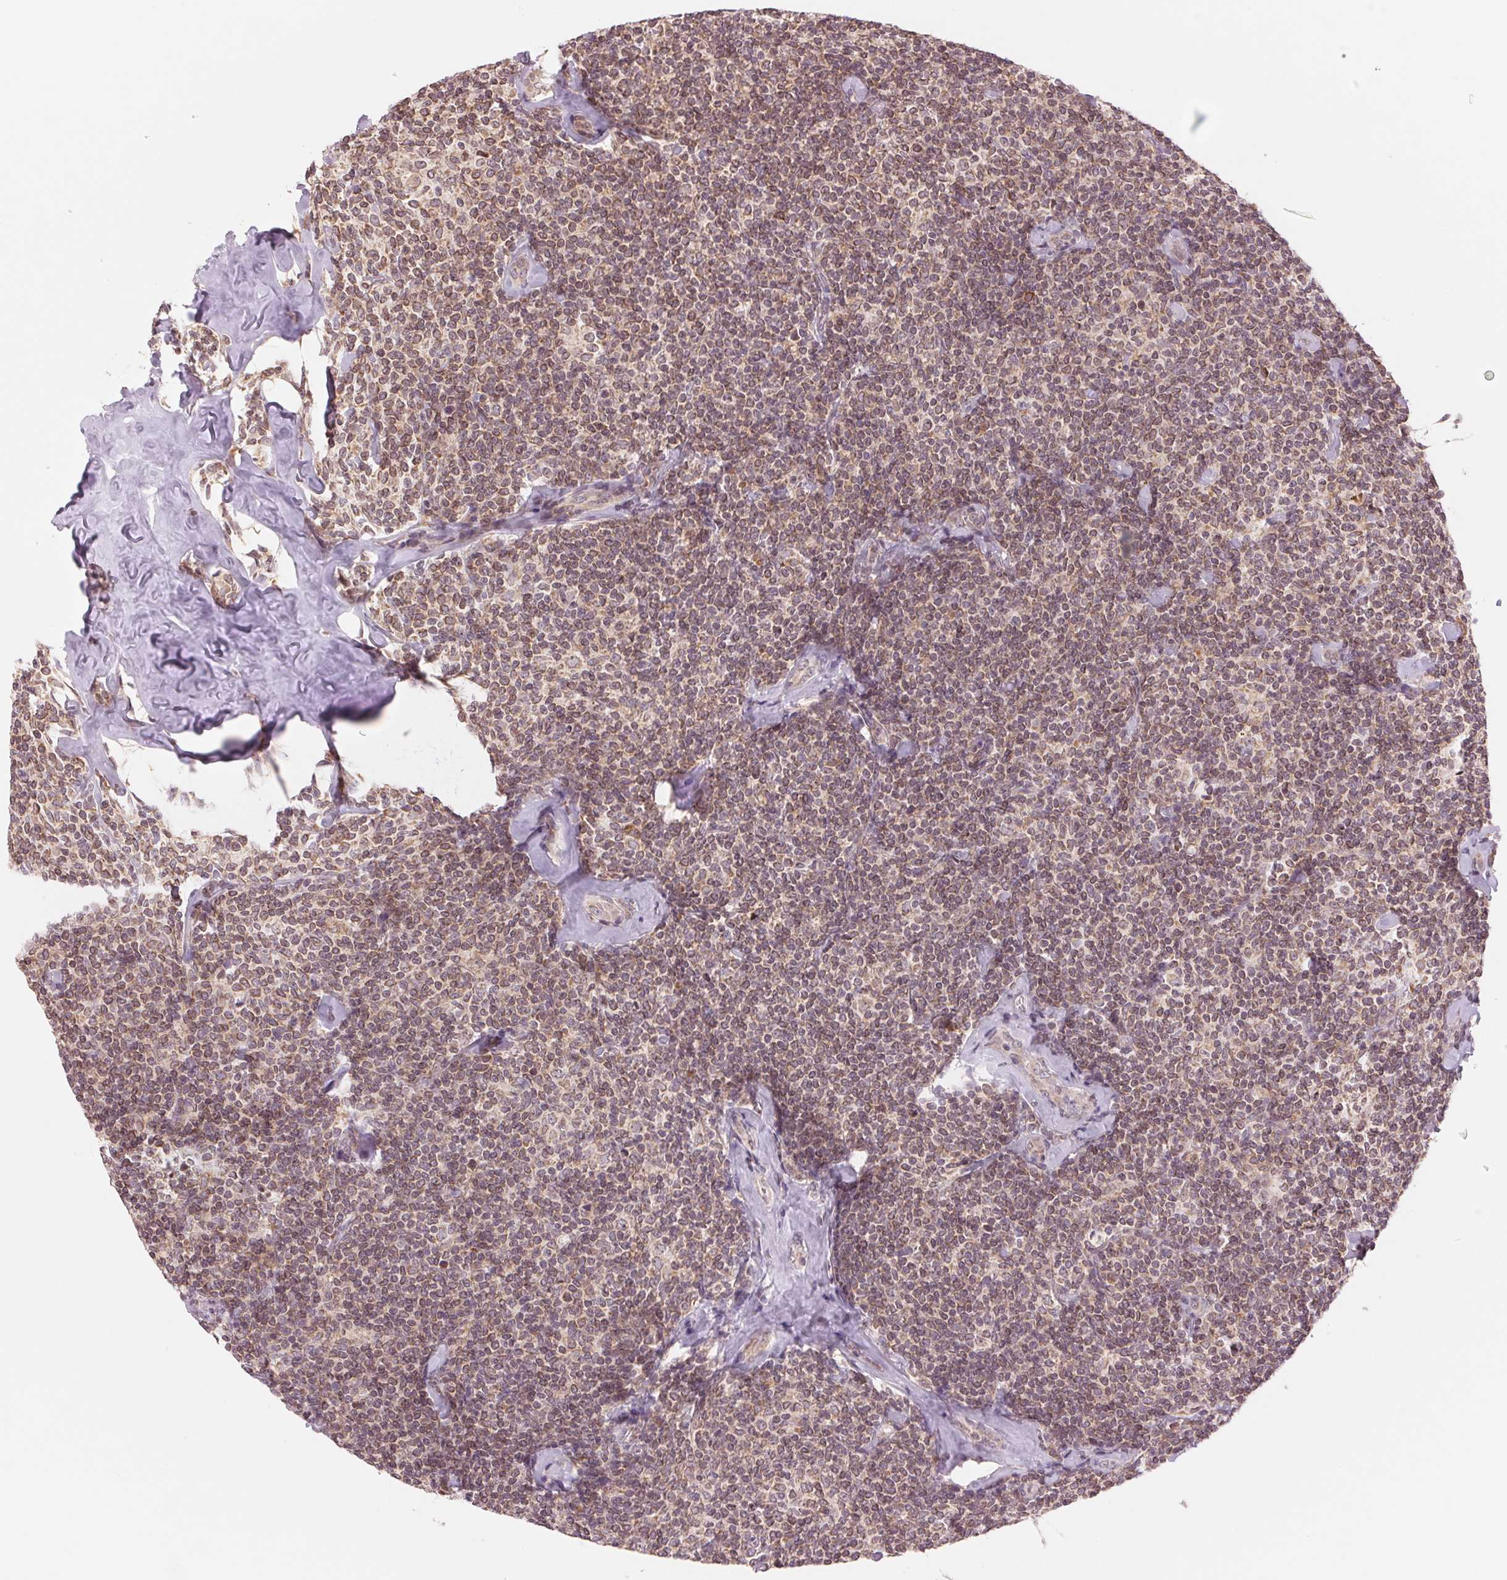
{"staining": {"intensity": "weak", "quantity": ">75%", "location": "nuclear"}, "tissue": "lymphoma", "cell_type": "Tumor cells", "image_type": "cancer", "snomed": [{"axis": "morphology", "description": "Malignant lymphoma, non-Hodgkin's type, Low grade"}, {"axis": "topography", "description": "Lymph node"}], "caption": "A micrograph showing weak nuclear positivity in approximately >75% of tumor cells in lymphoma, as visualized by brown immunohistochemical staining.", "gene": "TECR", "patient": {"sex": "female", "age": 56}}